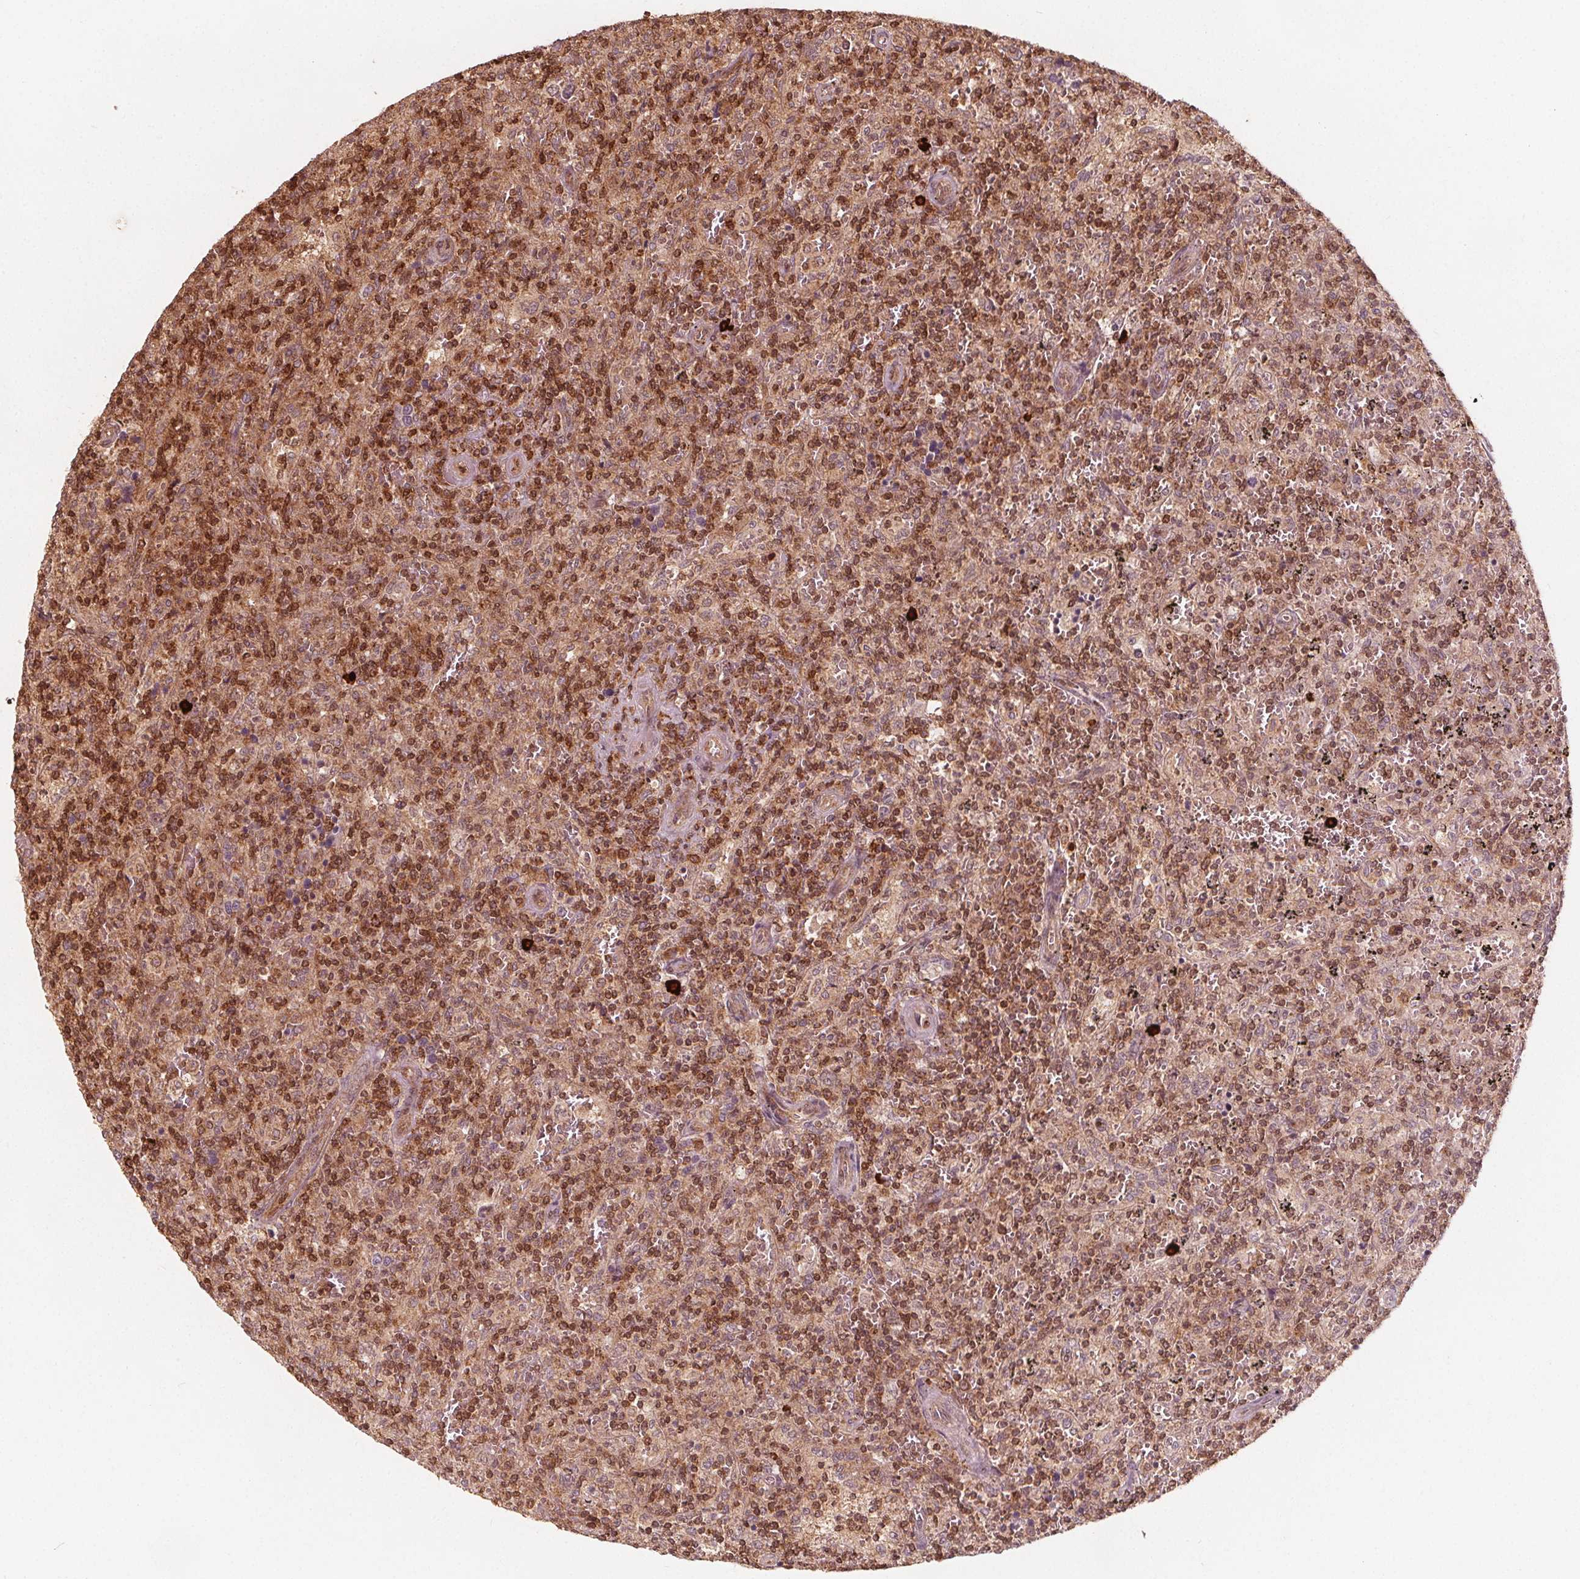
{"staining": {"intensity": "moderate", "quantity": ">75%", "location": "cytoplasmic/membranous,nuclear"}, "tissue": "lymphoma", "cell_type": "Tumor cells", "image_type": "cancer", "snomed": [{"axis": "morphology", "description": "Malignant lymphoma, non-Hodgkin's type, Low grade"}, {"axis": "topography", "description": "Spleen"}], "caption": "Tumor cells reveal medium levels of moderate cytoplasmic/membranous and nuclear positivity in about >75% of cells in low-grade malignant lymphoma, non-Hodgkin's type.", "gene": "AIP", "patient": {"sex": "male", "age": 62}}